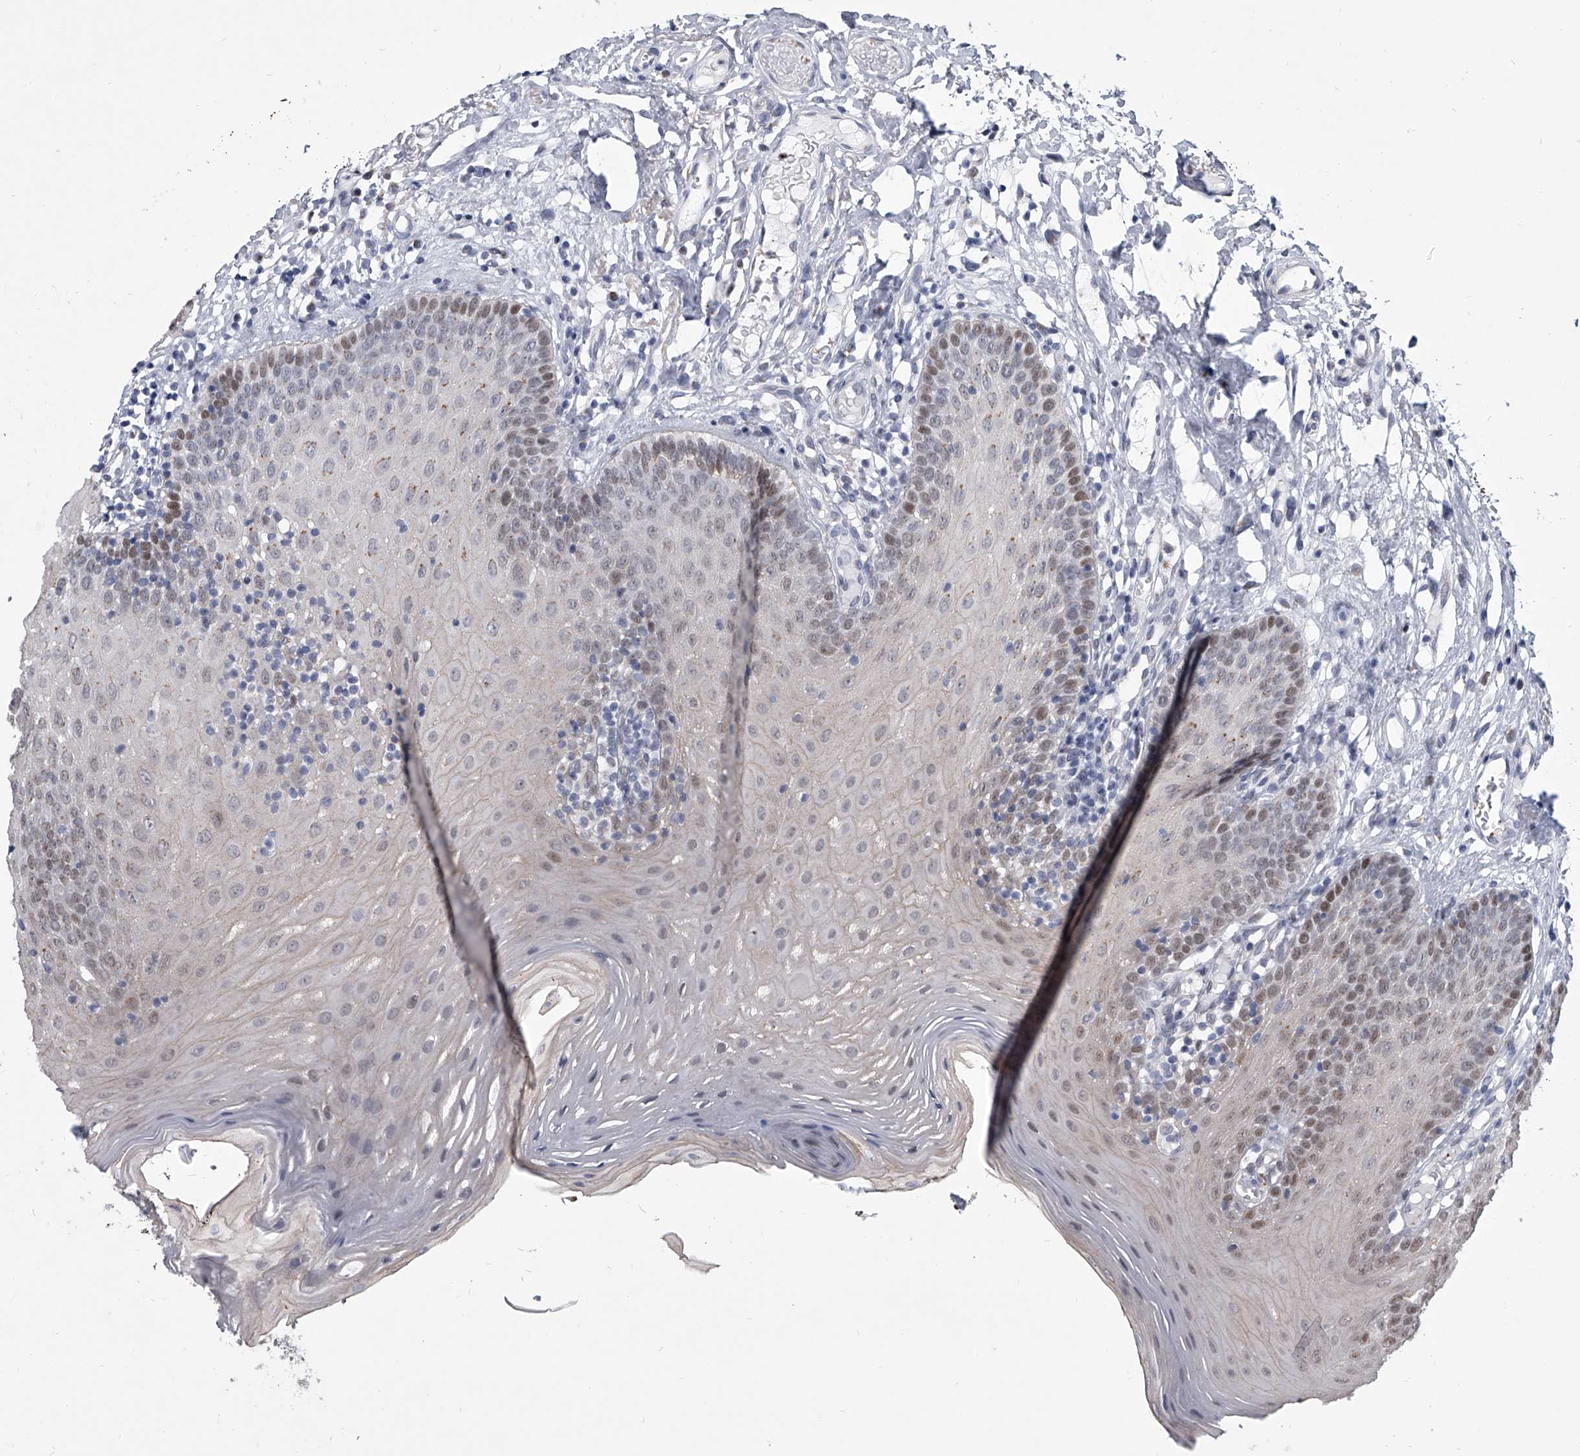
{"staining": {"intensity": "moderate", "quantity": "<25%", "location": "nuclear"}, "tissue": "oral mucosa", "cell_type": "Squamous epithelial cells", "image_type": "normal", "snomed": [{"axis": "morphology", "description": "Normal tissue, NOS"}, {"axis": "topography", "description": "Oral tissue"}], "caption": "Immunohistochemistry photomicrograph of normal oral mucosa stained for a protein (brown), which shows low levels of moderate nuclear expression in approximately <25% of squamous epithelial cells.", "gene": "EVA1C", "patient": {"sex": "male", "age": 74}}